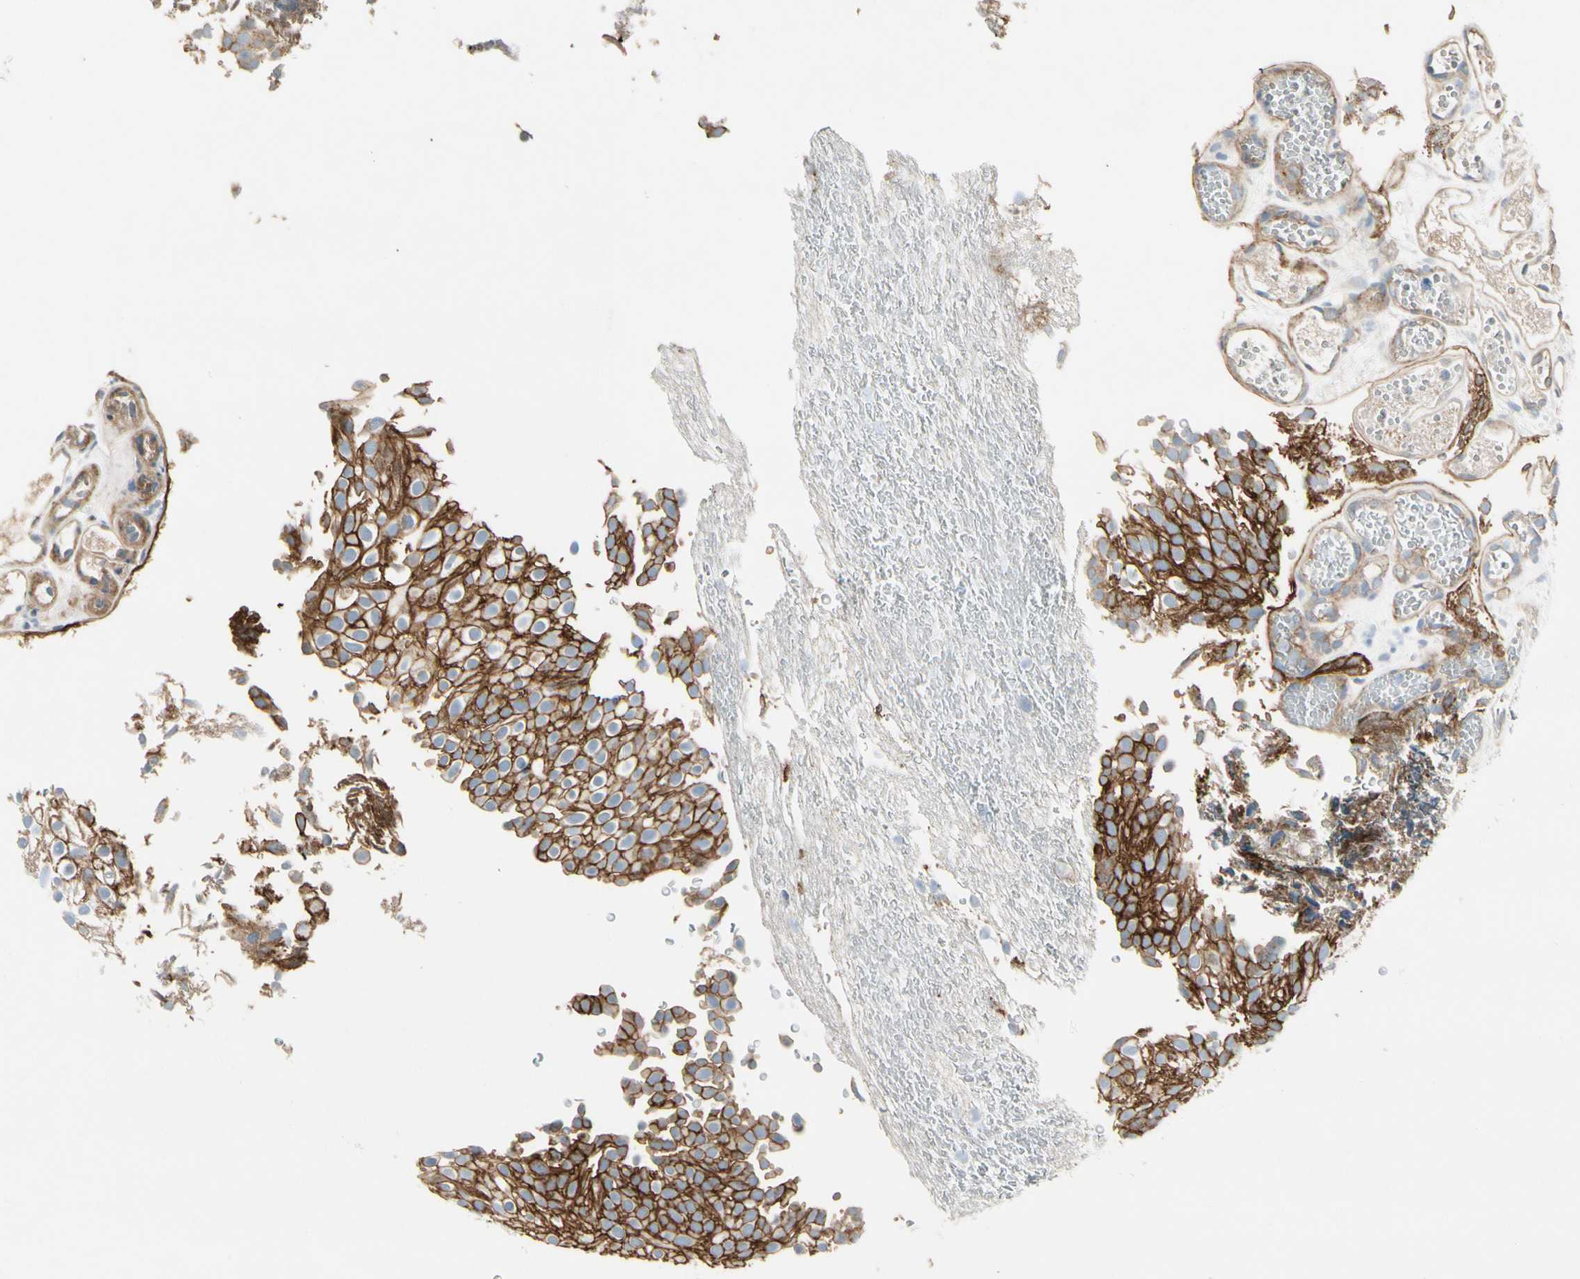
{"staining": {"intensity": "strong", "quantity": ">75%", "location": "cytoplasmic/membranous"}, "tissue": "urothelial cancer", "cell_type": "Tumor cells", "image_type": "cancer", "snomed": [{"axis": "morphology", "description": "Urothelial carcinoma, Low grade"}, {"axis": "topography", "description": "Urinary bladder"}], "caption": "Human urothelial cancer stained with a brown dye reveals strong cytoplasmic/membranous positive expression in about >75% of tumor cells.", "gene": "ITGA3", "patient": {"sex": "male", "age": 78}}